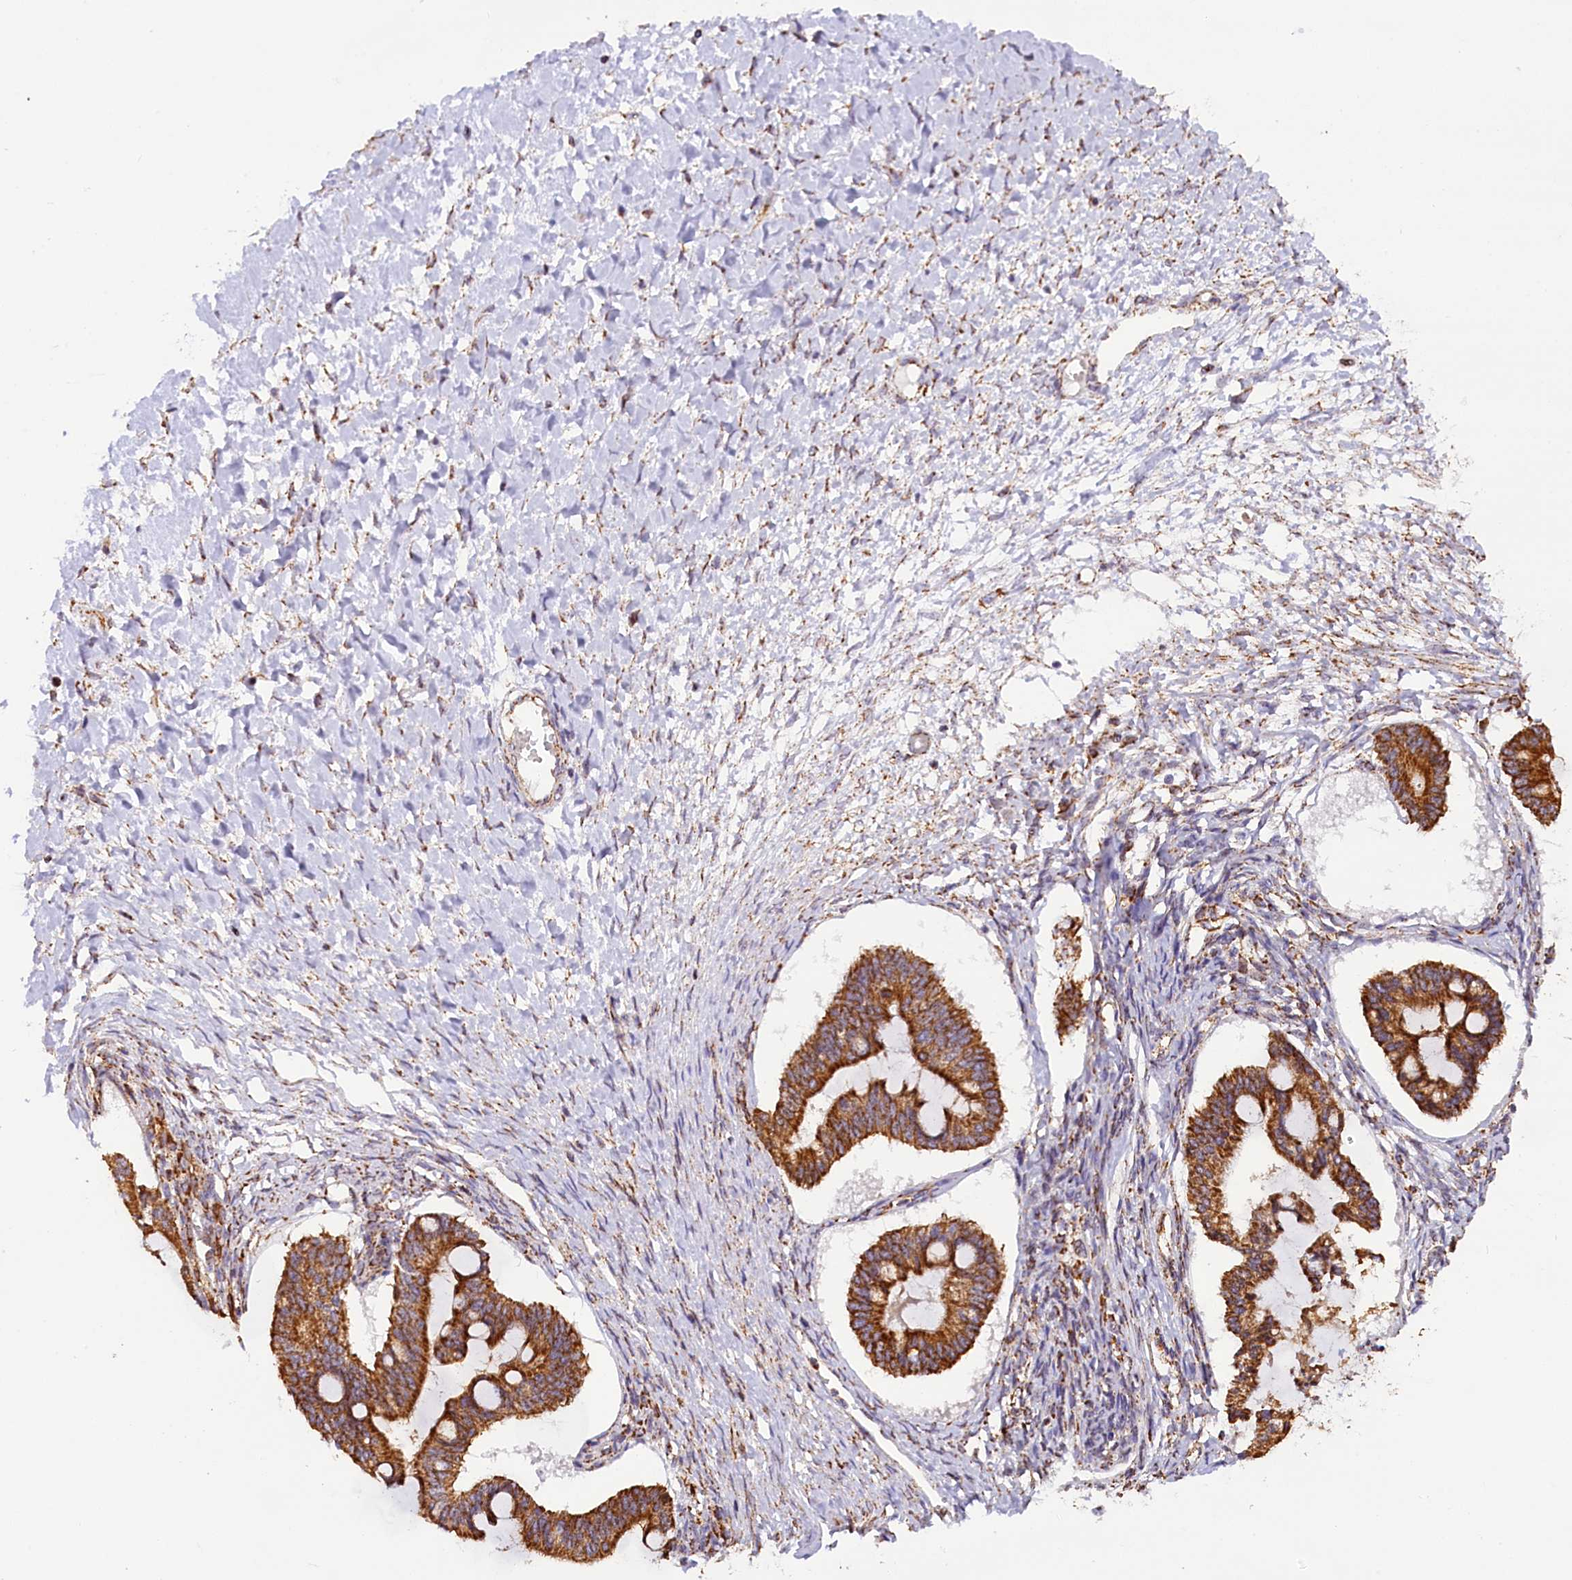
{"staining": {"intensity": "strong", "quantity": ">75%", "location": "cytoplasmic/membranous"}, "tissue": "ovarian cancer", "cell_type": "Tumor cells", "image_type": "cancer", "snomed": [{"axis": "morphology", "description": "Cystadenocarcinoma, mucinous, NOS"}, {"axis": "topography", "description": "Ovary"}], "caption": "Brown immunohistochemical staining in mucinous cystadenocarcinoma (ovarian) reveals strong cytoplasmic/membranous staining in about >75% of tumor cells. The protein of interest is shown in brown color, while the nuclei are stained blue.", "gene": "NDUFA8", "patient": {"sex": "female", "age": 73}}